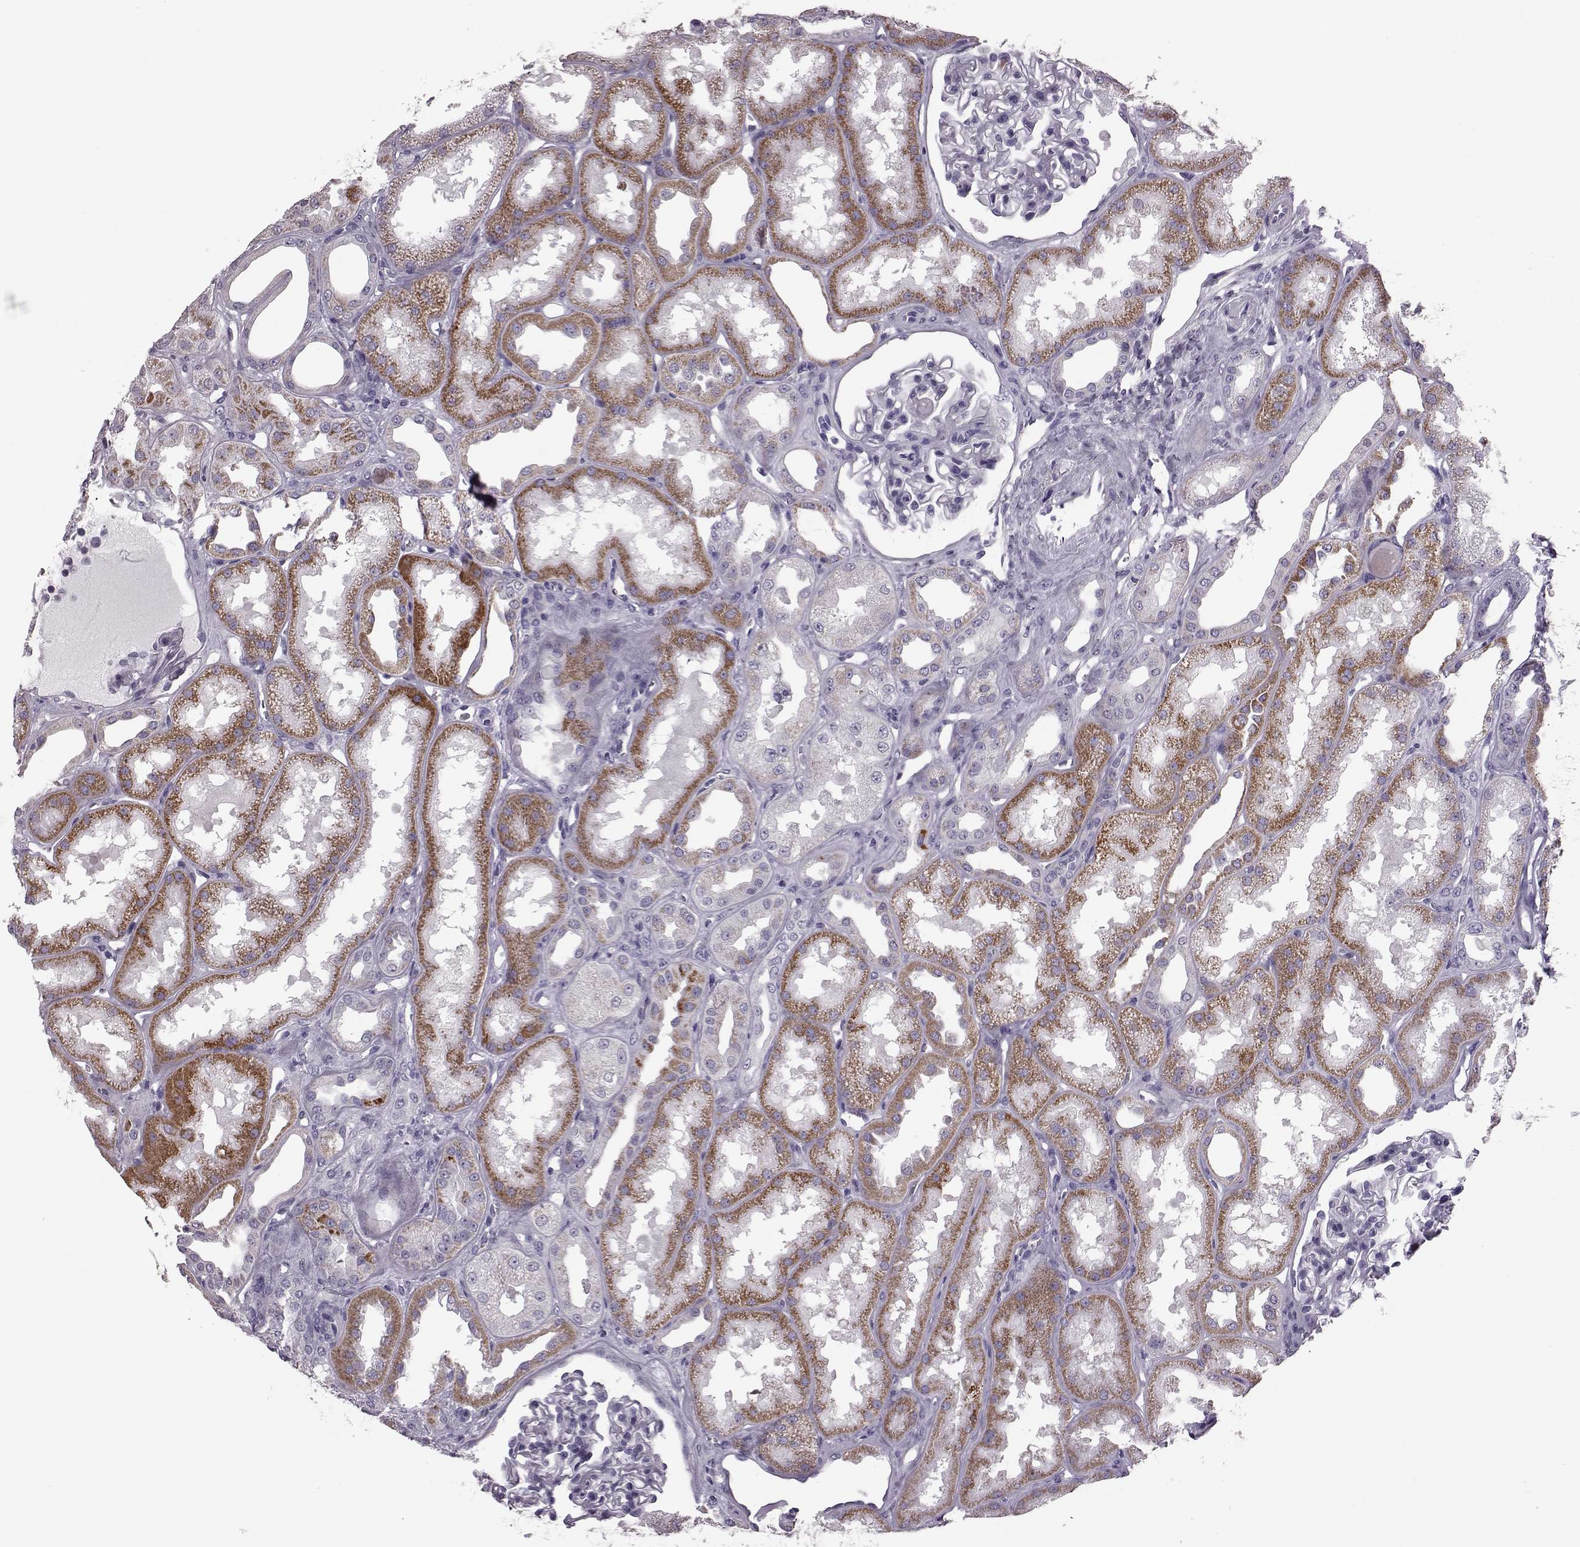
{"staining": {"intensity": "negative", "quantity": "none", "location": "none"}, "tissue": "kidney", "cell_type": "Cells in glomeruli", "image_type": "normal", "snomed": [{"axis": "morphology", "description": "Normal tissue, NOS"}, {"axis": "topography", "description": "Kidney"}], "caption": "This photomicrograph is of unremarkable kidney stained with immunohistochemistry (IHC) to label a protein in brown with the nuclei are counter-stained blue. There is no expression in cells in glomeruli. Nuclei are stained in blue.", "gene": "RIMS2", "patient": {"sex": "male", "age": 61}}